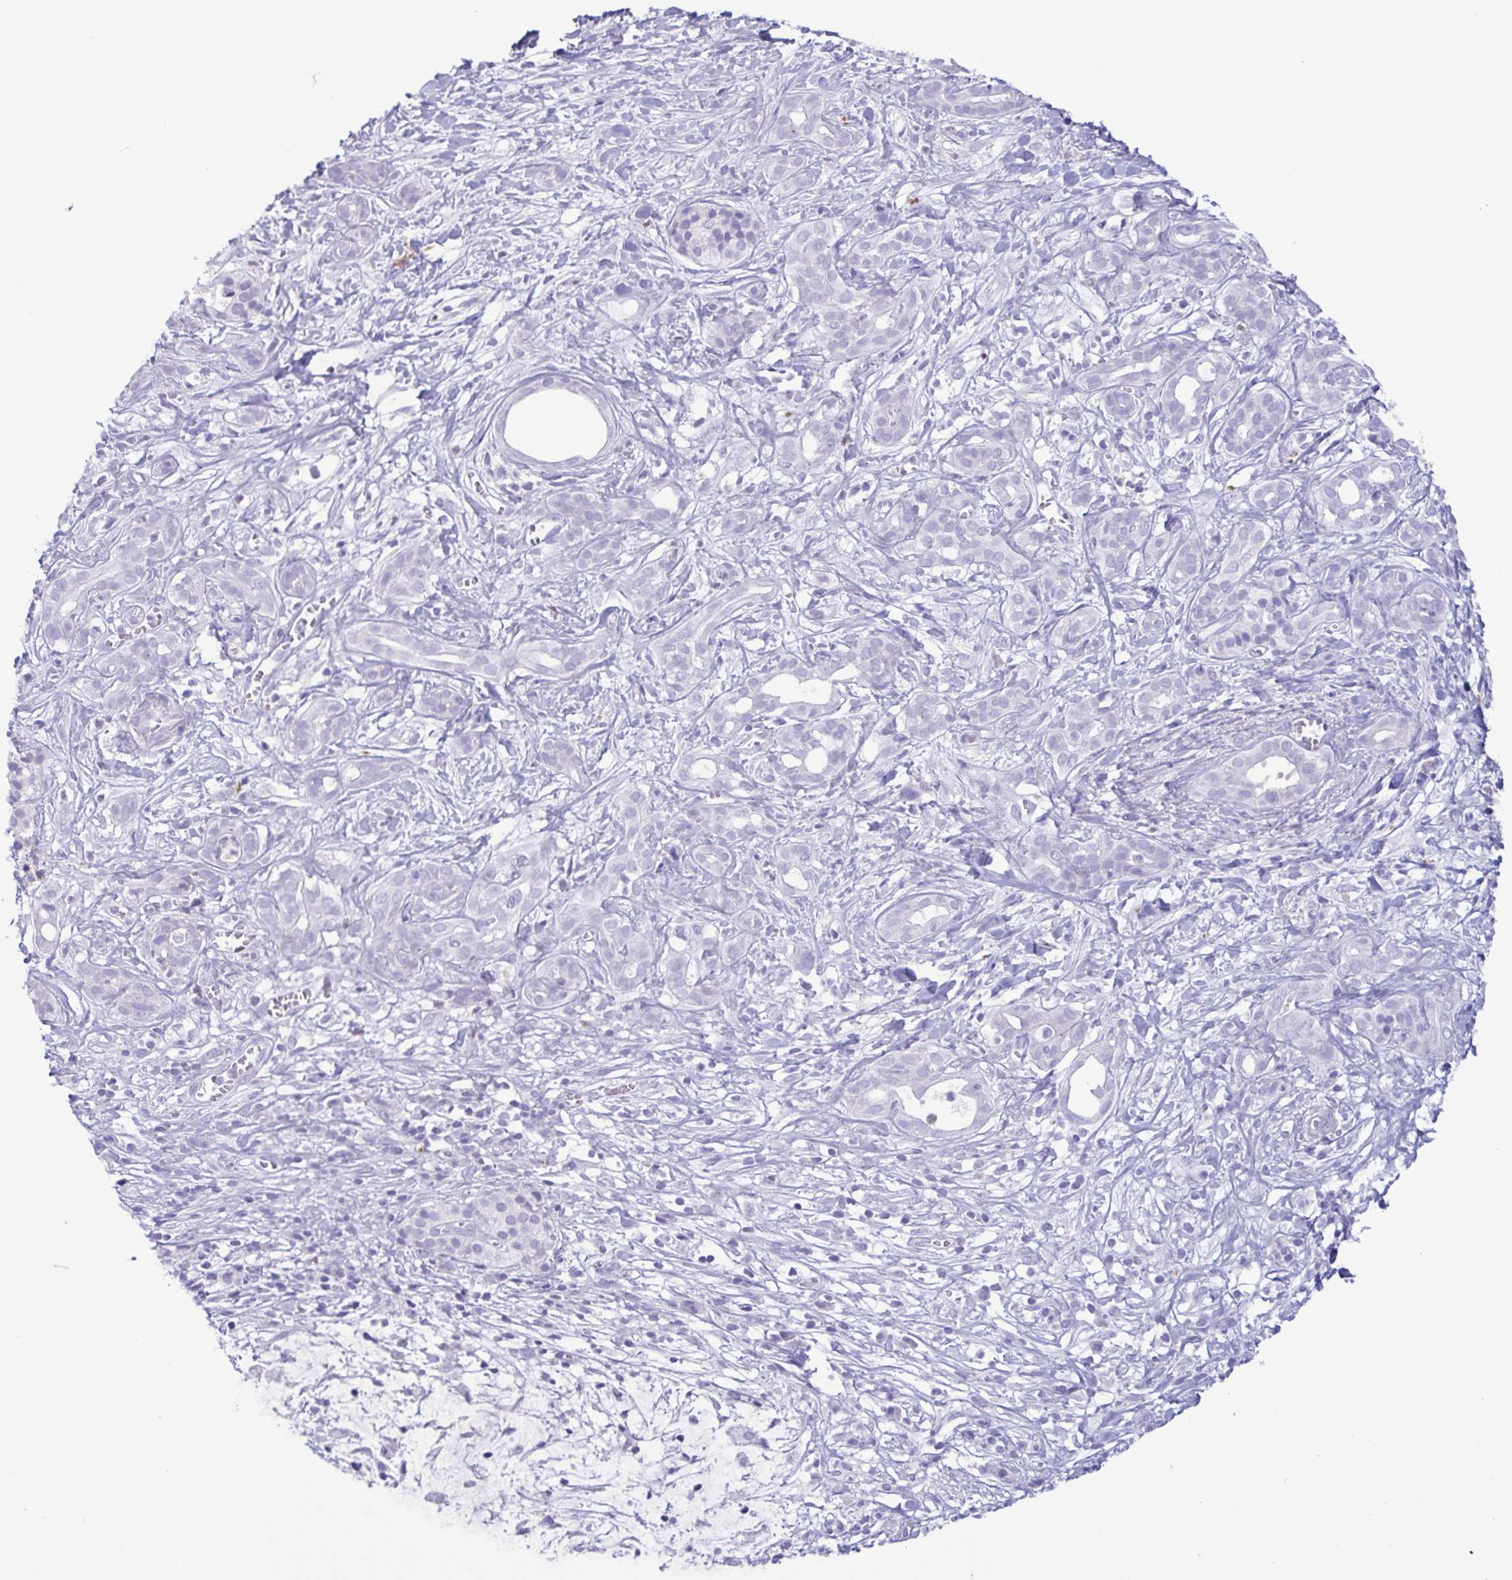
{"staining": {"intensity": "negative", "quantity": "none", "location": "none"}, "tissue": "pancreatic cancer", "cell_type": "Tumor cells", "image_type": "cancer", "snomed": [{"axis": "morphology", "description": "Adenocarcinoma, NOS"}, {"axis": "topography", "description": "Pancreas"}], "caption": "DAB (3,3'-diaminobenzidine) immunohistochemical staining of pancreatic cancer (adenocarcinoma) reveals no significant positivity in tumor cells.", "gene": "LTF", "patient": {"sex": "male", "age": 61}}